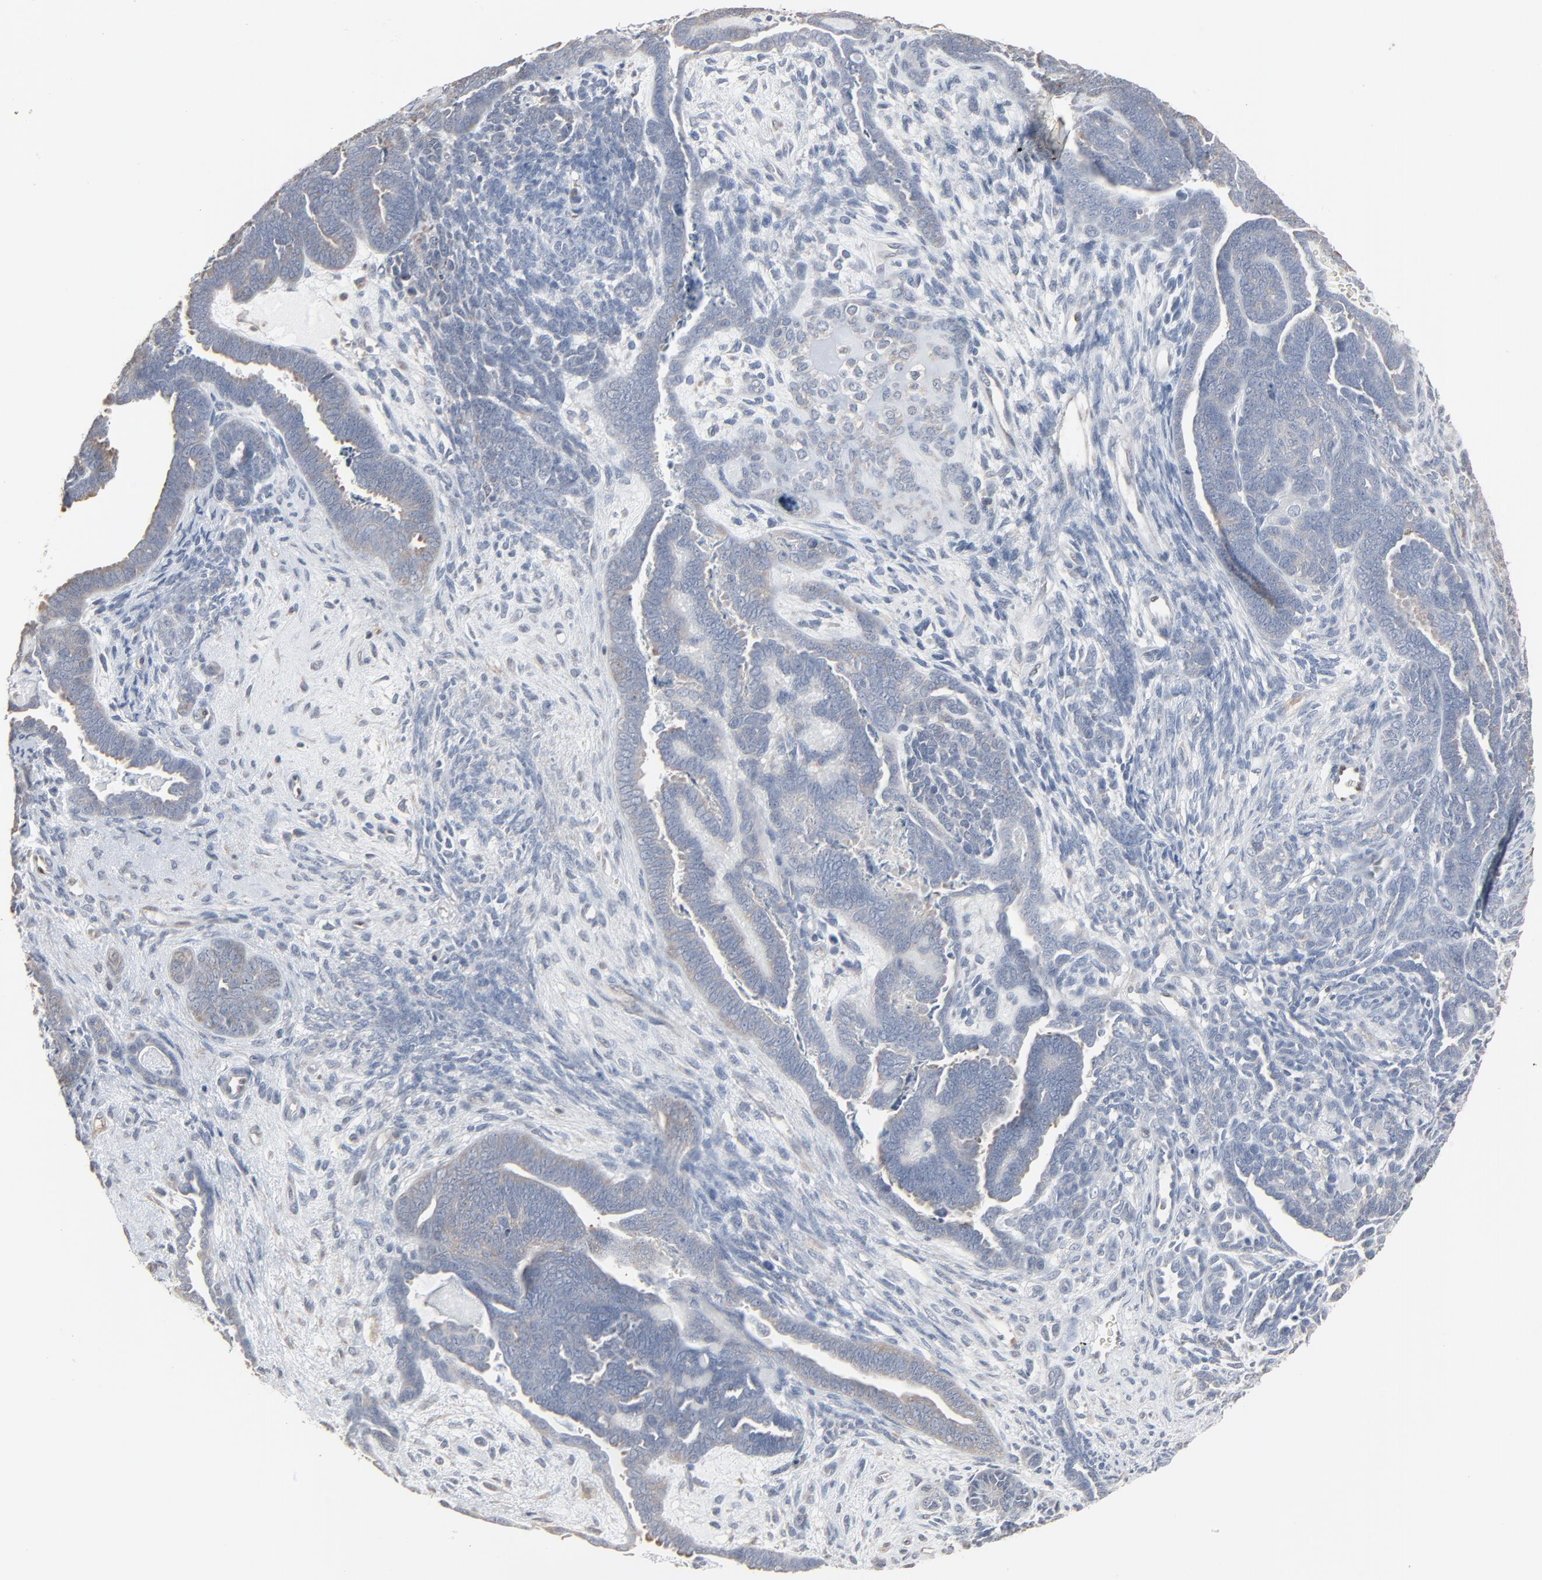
{"staining": {"intensity": "weak", "quantity": "<25%", "location": "cytoplasmic/membranous"}, "tissue": "endometrial cancer", "cell_type": "Tumor cells", "image_type": "cancer", "snomed": [{"axis": "morphology", "description": "Neoplasm, malignant, NOS"}, {"axis": "topography", "description": "Endometrium"}], "caption": "Protein analysis of endometrial cancer (neoplasm (malignant)) displays no significant staining in tumor cells.", "gene": "CCT5", "patient": {"sex": "female", "age": 74}}